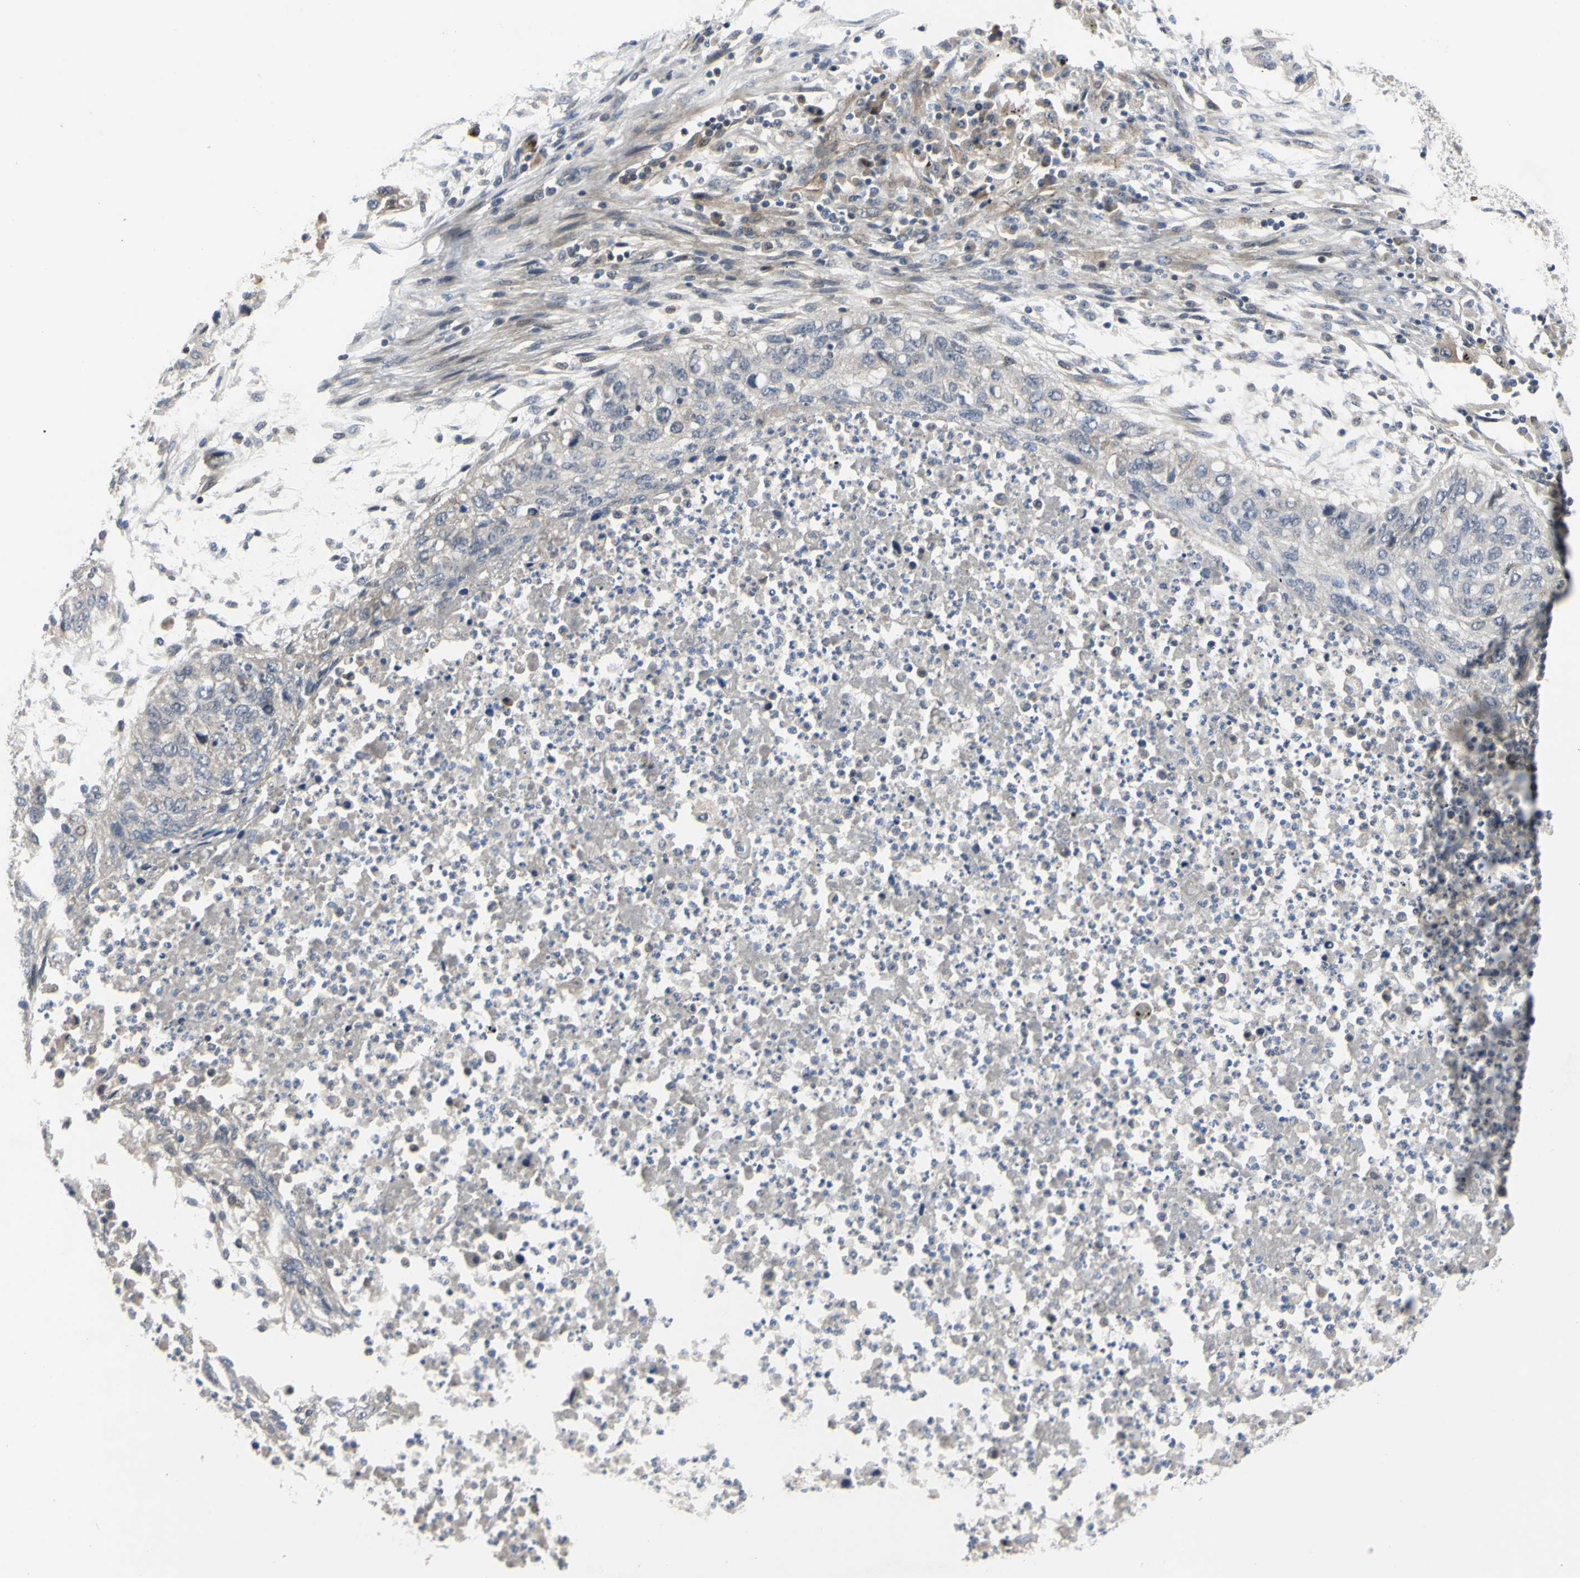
{"staining": {"intensity": "negative", "quantity": "none", "location": "none"}, "tissue": "lung cancer", "cell_type": "Tumor cells", "image_type": "cancer", "snomed": [{"axis": "morphology", "description": "Squamous cell carcinoma, NOS"}, {"axis": "topography", "description": "Lung"}], "caption": "Tumor cells show no significant positivity in squamous cell carcinoma (lung). The staining was performed using DAB (3,3'-diaminobenzidine) to visualize the protein expression in brown, while the nuclei were stained in blue with hematoxylin (Magnification: 20x).", "gene": "COMMD9", "patient": {"sex": "female", "age": 63}}